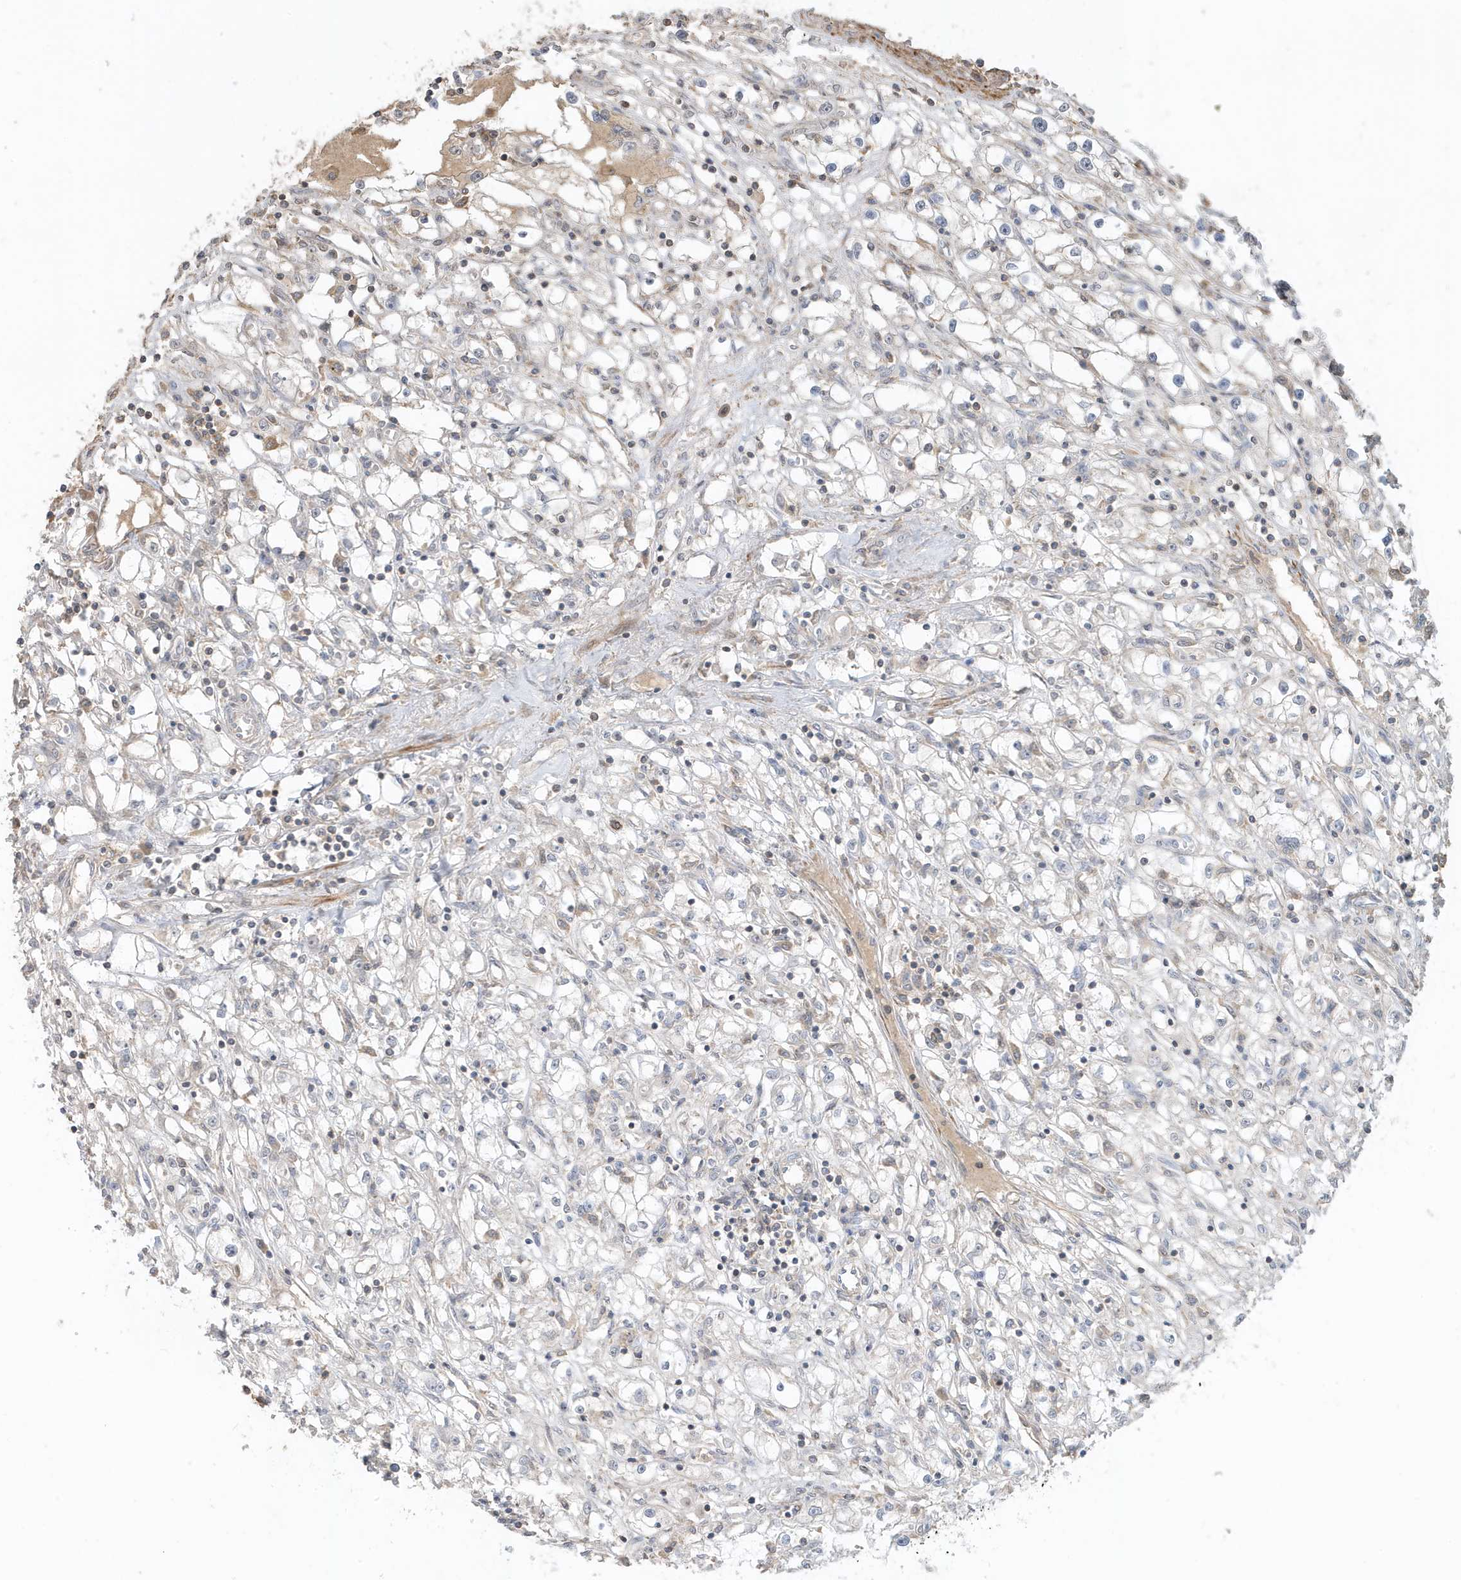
{"staining": {"intensity": "negative", "quantity": "none", "location": "none"}, "tissue": "renal cancer", "cell_type": "Tumor cells", "image_type": "cancer", "snomed": [{"axis": "morphology", "description": "Adenocarcinoma, NOS"}, {"axis": "topography", "description": "Kidney"}], "caption": "Renal adenocarcinoma was stained to show a protein in brown. There is no significant expression in tumor cells. (DAB immunohistochemistry visualized using brightfield microscopy, high magnification).", "gene": "PRRT3", "patient": {"sex": "male", "age": 56}}